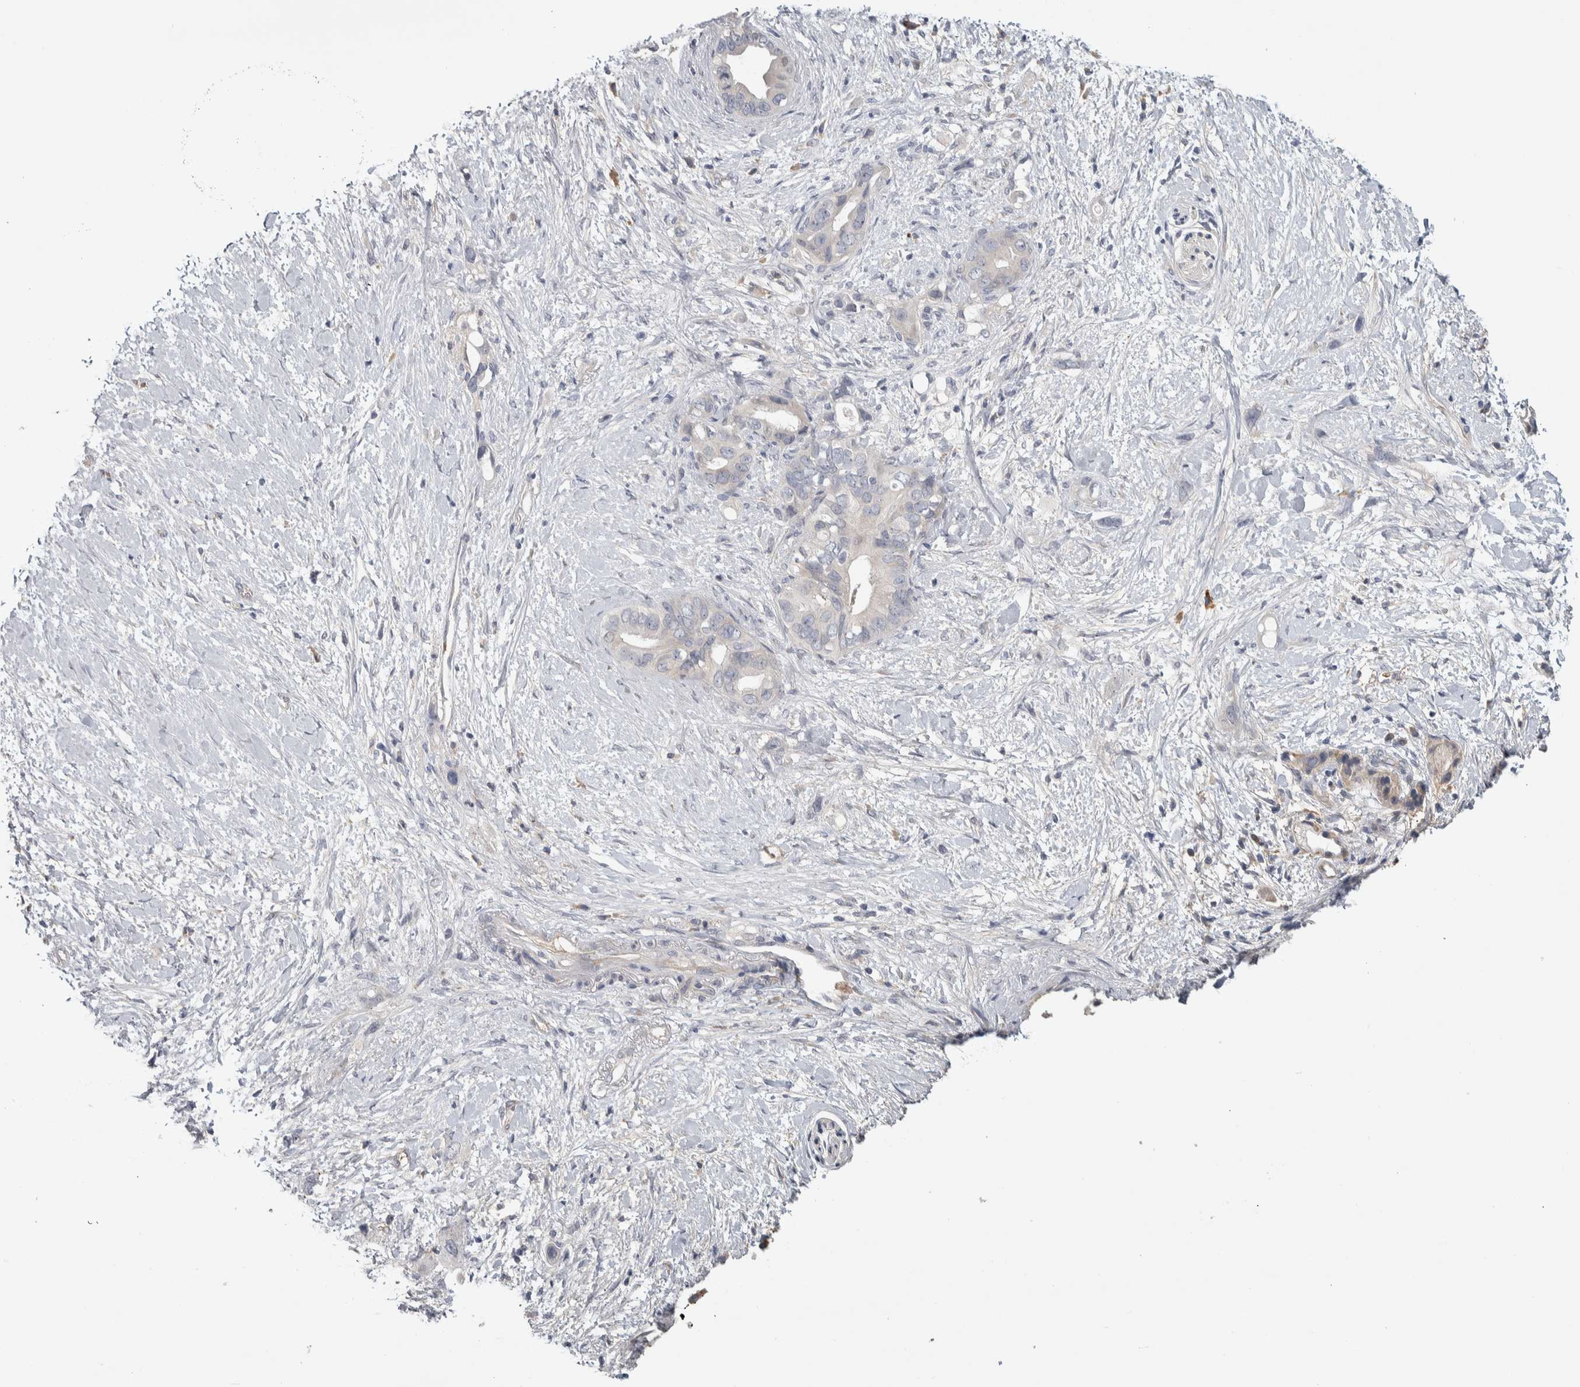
{"staining": {"intensity": "negative", "quantity": "none", "location": "none"}, "tissue": "pancreatic cancer", "cell_type": "Tumor cells", "image_type": "cancer", "snomed": [{"axis": "morphology", "description": "Adenocarcinoma, NOS"}, {"axis": "topography", "description": "Pancreas"}], "caption": "A histopathology image of pancreatic cancer stained for a protein shows no brown staining in tumor cells. The staining is performed using DAB brown chromogen with nuclei counter-stained in using hematoxylin.", "gene": "ADPRM", "patient": {"sex": "female", "age": 56}}